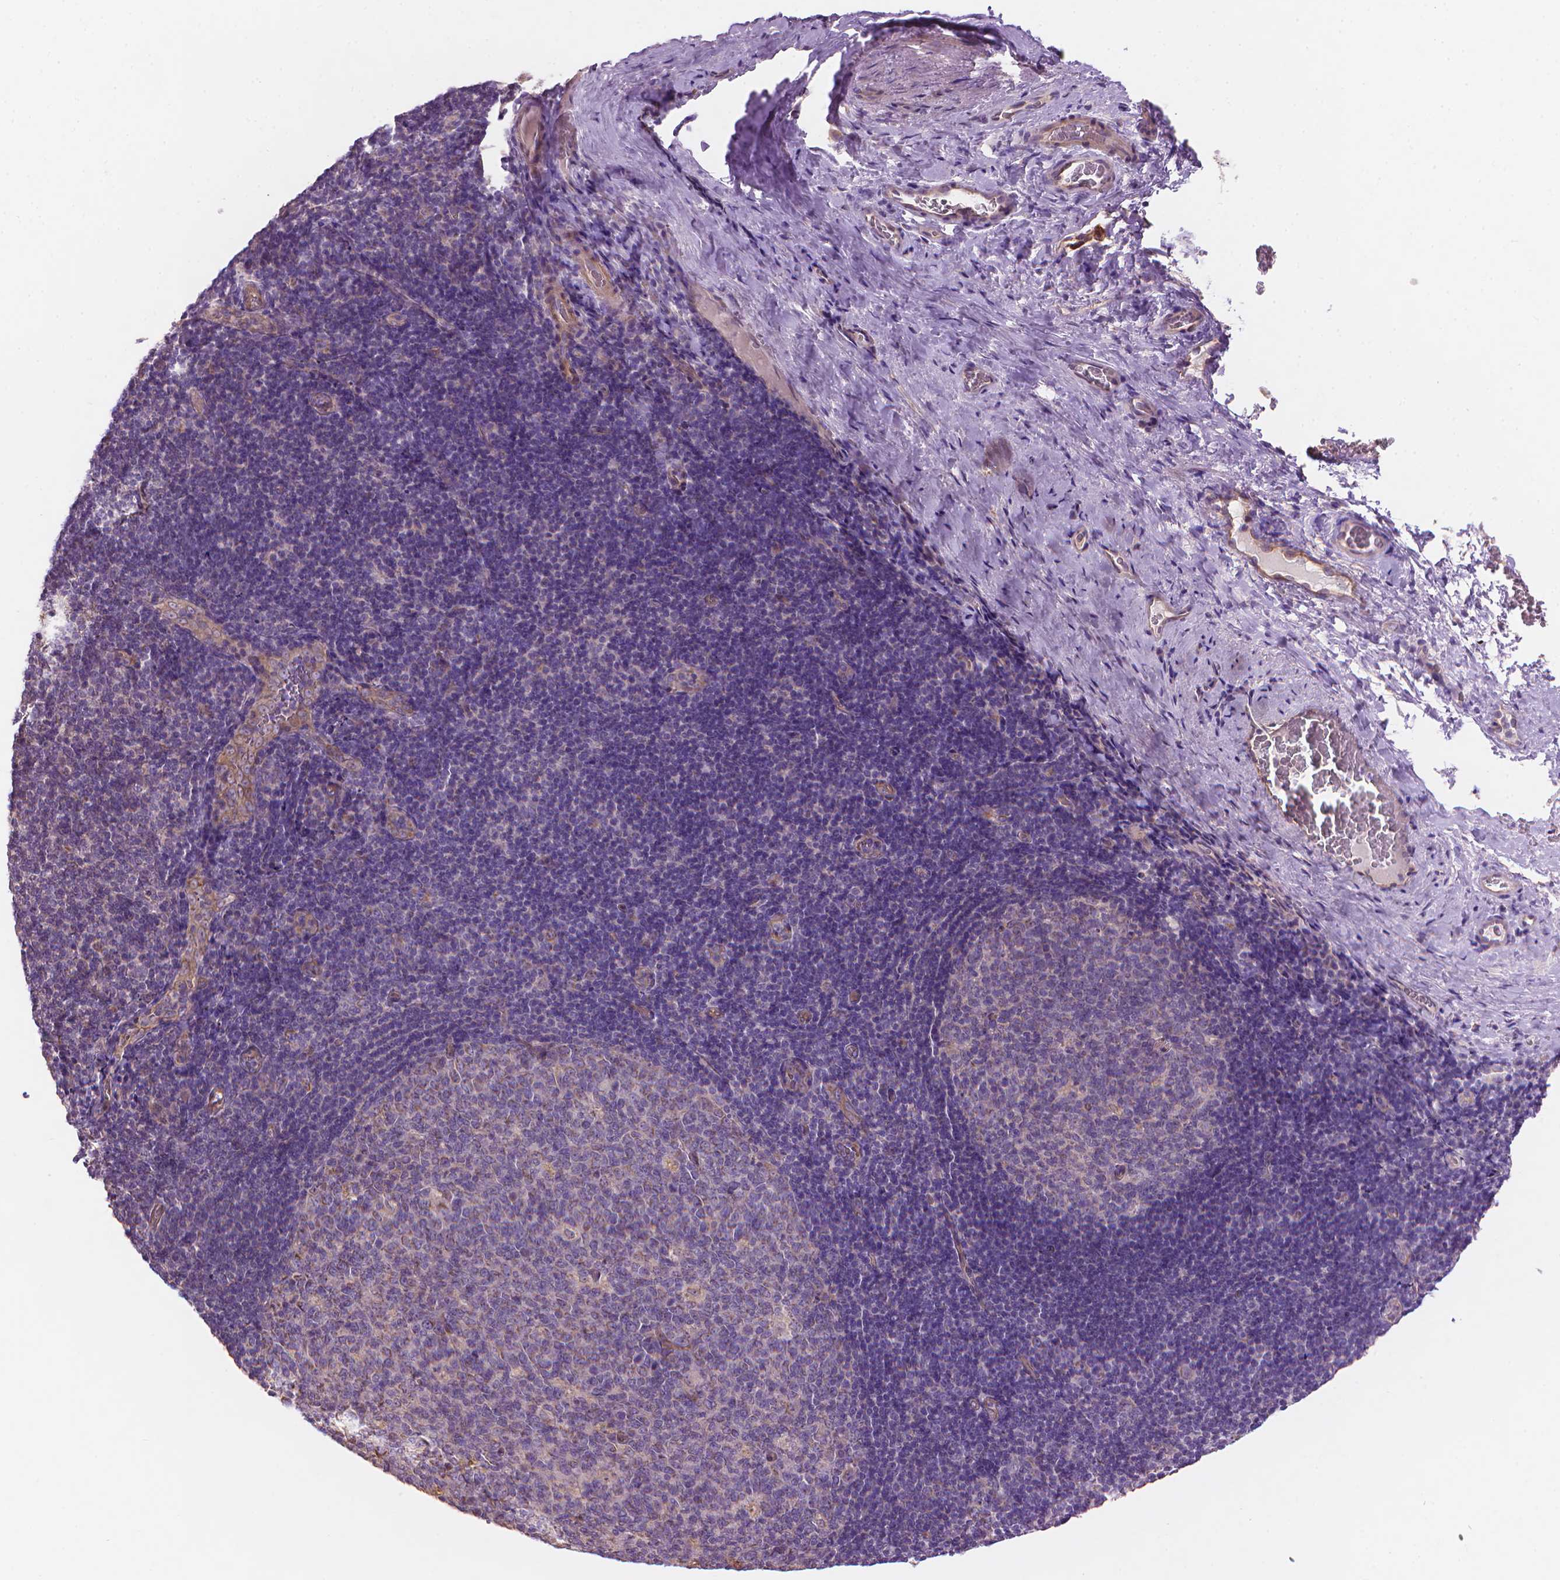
{"staining": {"intensity": "negative", "quantity": "none", "location": "none"}, "tissue": "tonsil", "cell_type": "Germinal center cells", "image_type": "normal", "snomed": [{"axis": "morphology", "description": "Normal tissue, NOS"}, {"axis": "morphology", "description": "Inflammation, NOS"}, {"axis": "topography", "description": "Tonsil"}], "caption": "Protein analysis of normal tonsil shows no significant positivity in germinal center cells. Brightfield microscopy of immunohistochemistry (IHC) stained with DAB (3,3'-diaminobenzidine) (brown) and hematoxylin (blue), captured at high magnification.", "gene": "TTC29", "patient": {"sex": "female", "age": 31}}